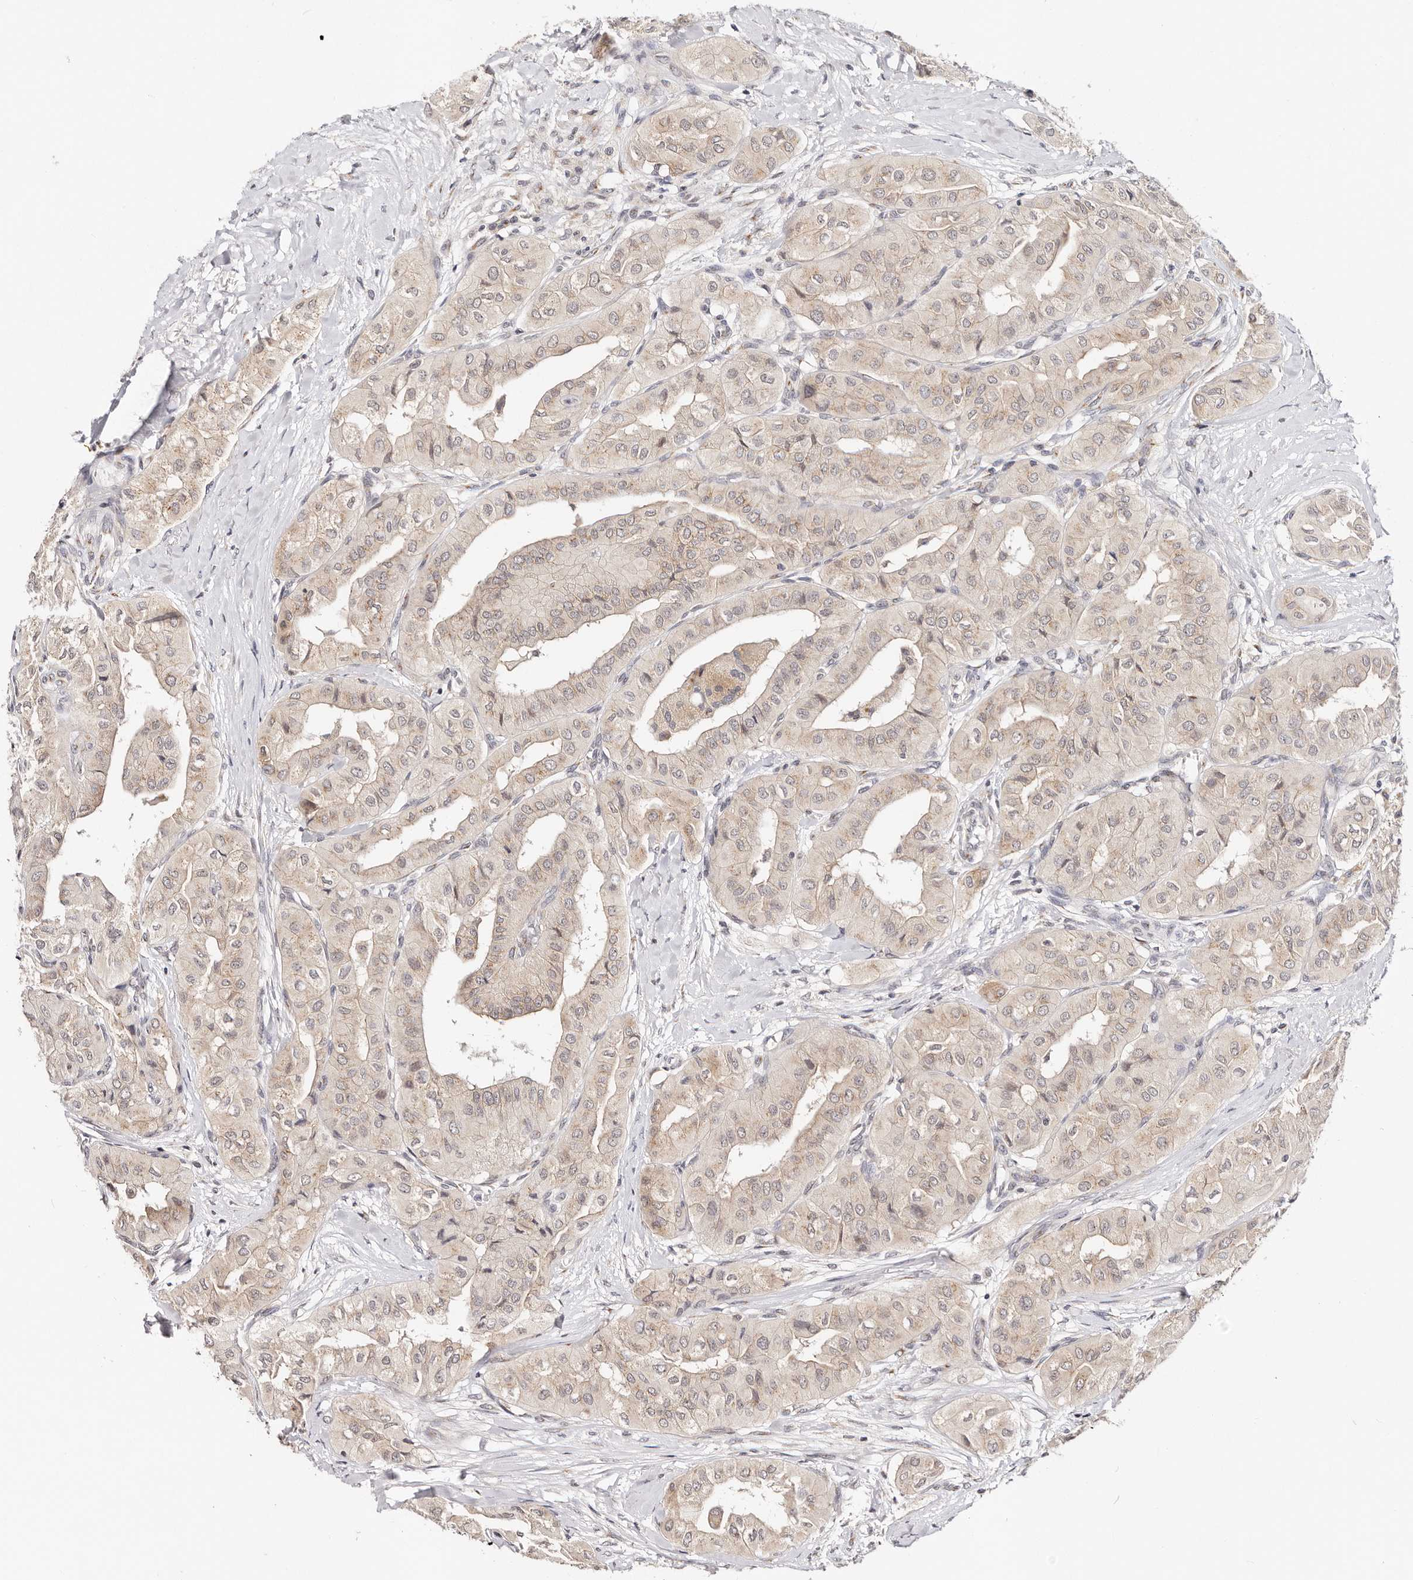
{"staining": {"intensity": "weak", "quantity": "25%-75%", "location": "cytoplasmic/membranous"}, "tissue": "thyroid cancer", "cell_type": "Tumor cells", "image_type": "cancer", "snomed": [{"axis": "morphology", "description": "Papillary adenocarcinoma, NOS"}, {"axis": "topography", "description": "Thyroid gland"}], "caption": "The immunohistochemical stain labels weak cytoplasmic/membranous positivity in tumor cells of thyroid cancer (papillary adenocarcinoma) tissue.", "gene": "VIPAS39", "patient": {"sex": "female", "age": 59}}